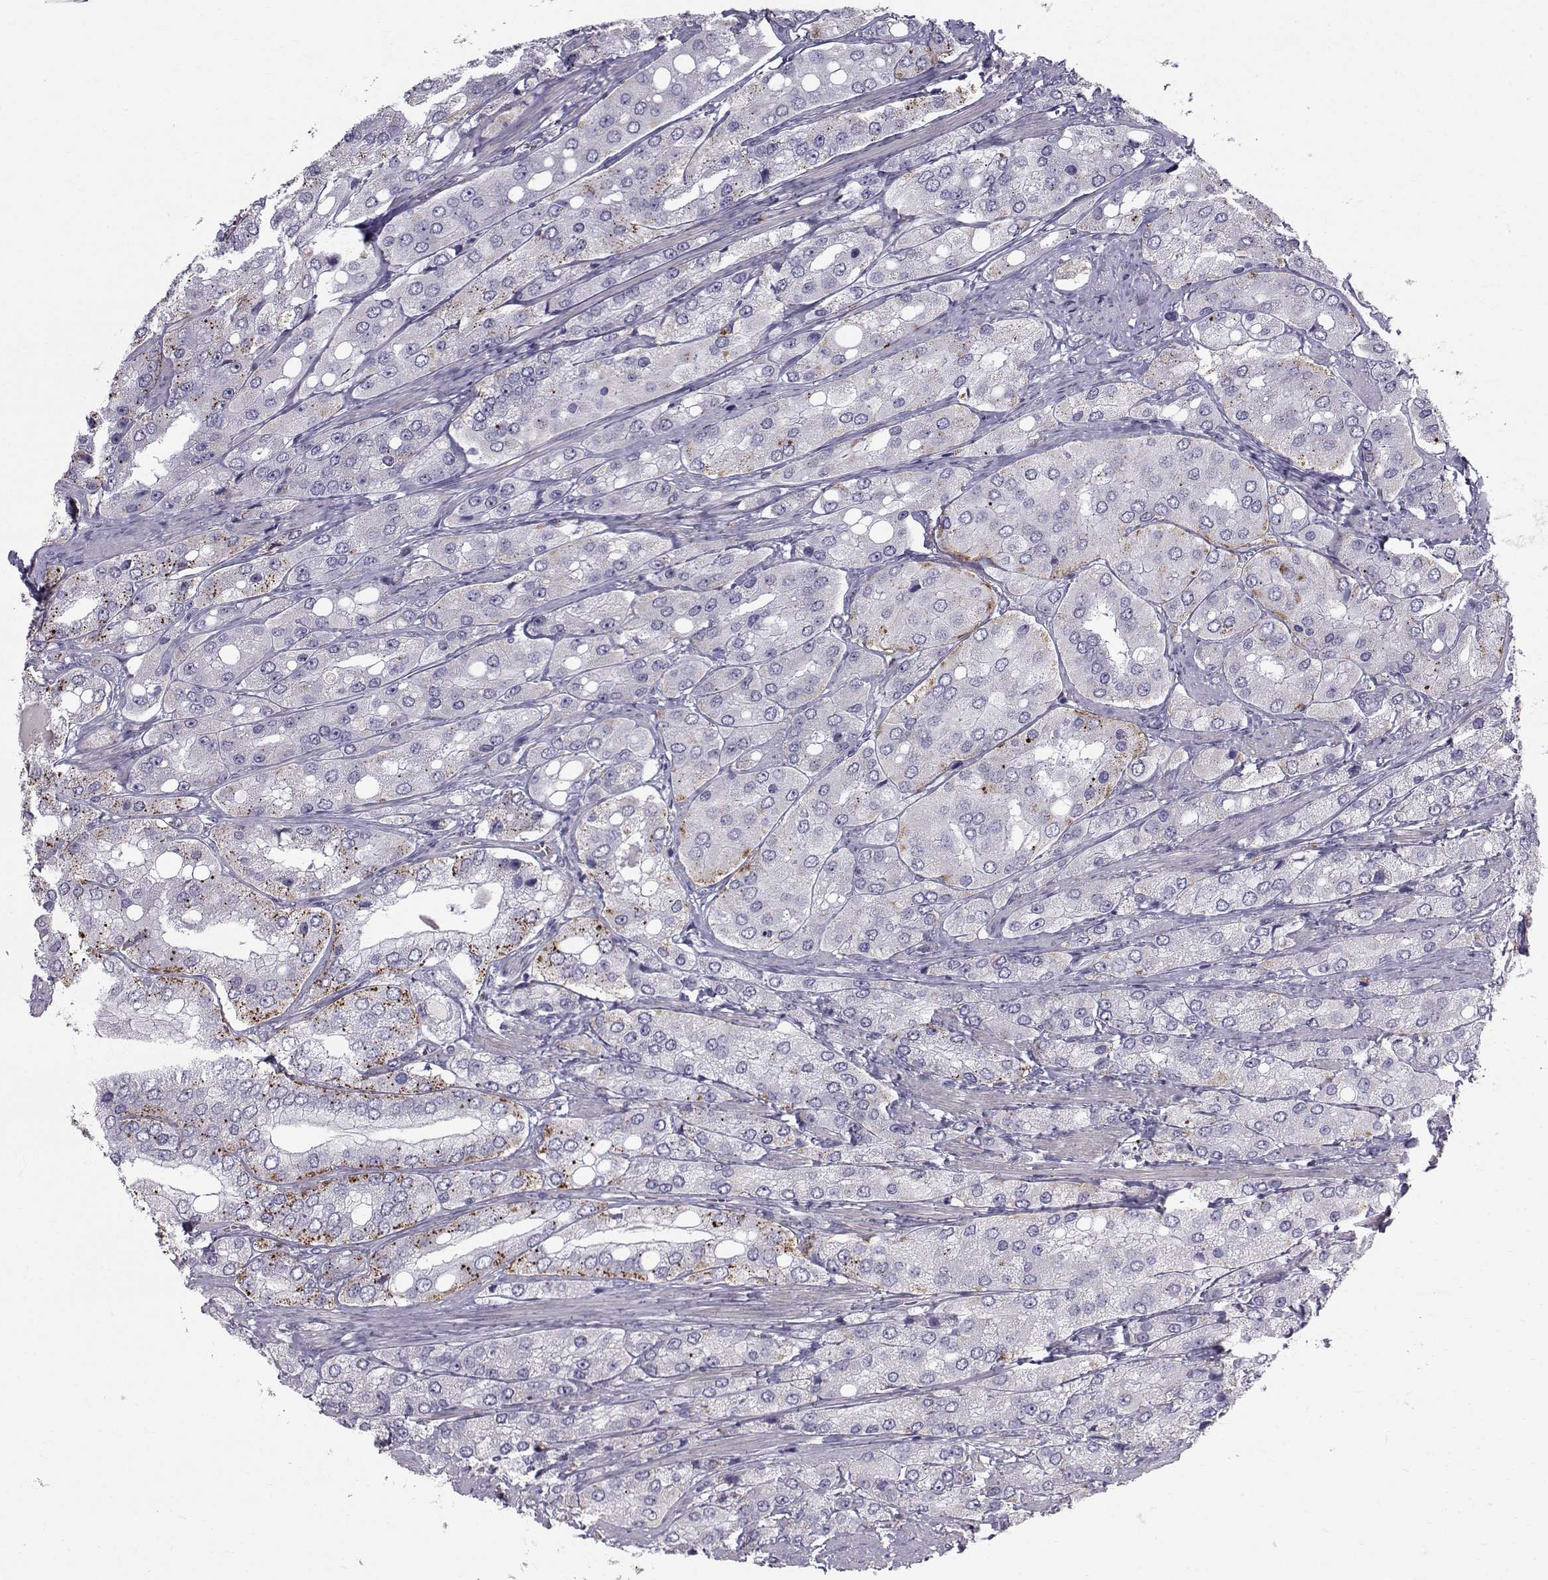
{"staining": {"intensity": "moderate", "quantity": "25%-75%", "location": "cytoplasmic/membranous"}, "tissue": "prostate cancer", "cell_type": "Tumor cells", "image_type": "cancer", "snomed": [{"axis": "morphology", "description": "Adenocarcinoma, Low grade"}, {"axis": "topography", "description": "Prostate"}], "caption": "A brown stain highlights moderate cytoplasmic/membranous expression of a protein in human prostate cancer tumor cells.", "gene": "CALCR", "patient": {"sex": "male", "age": 69}}